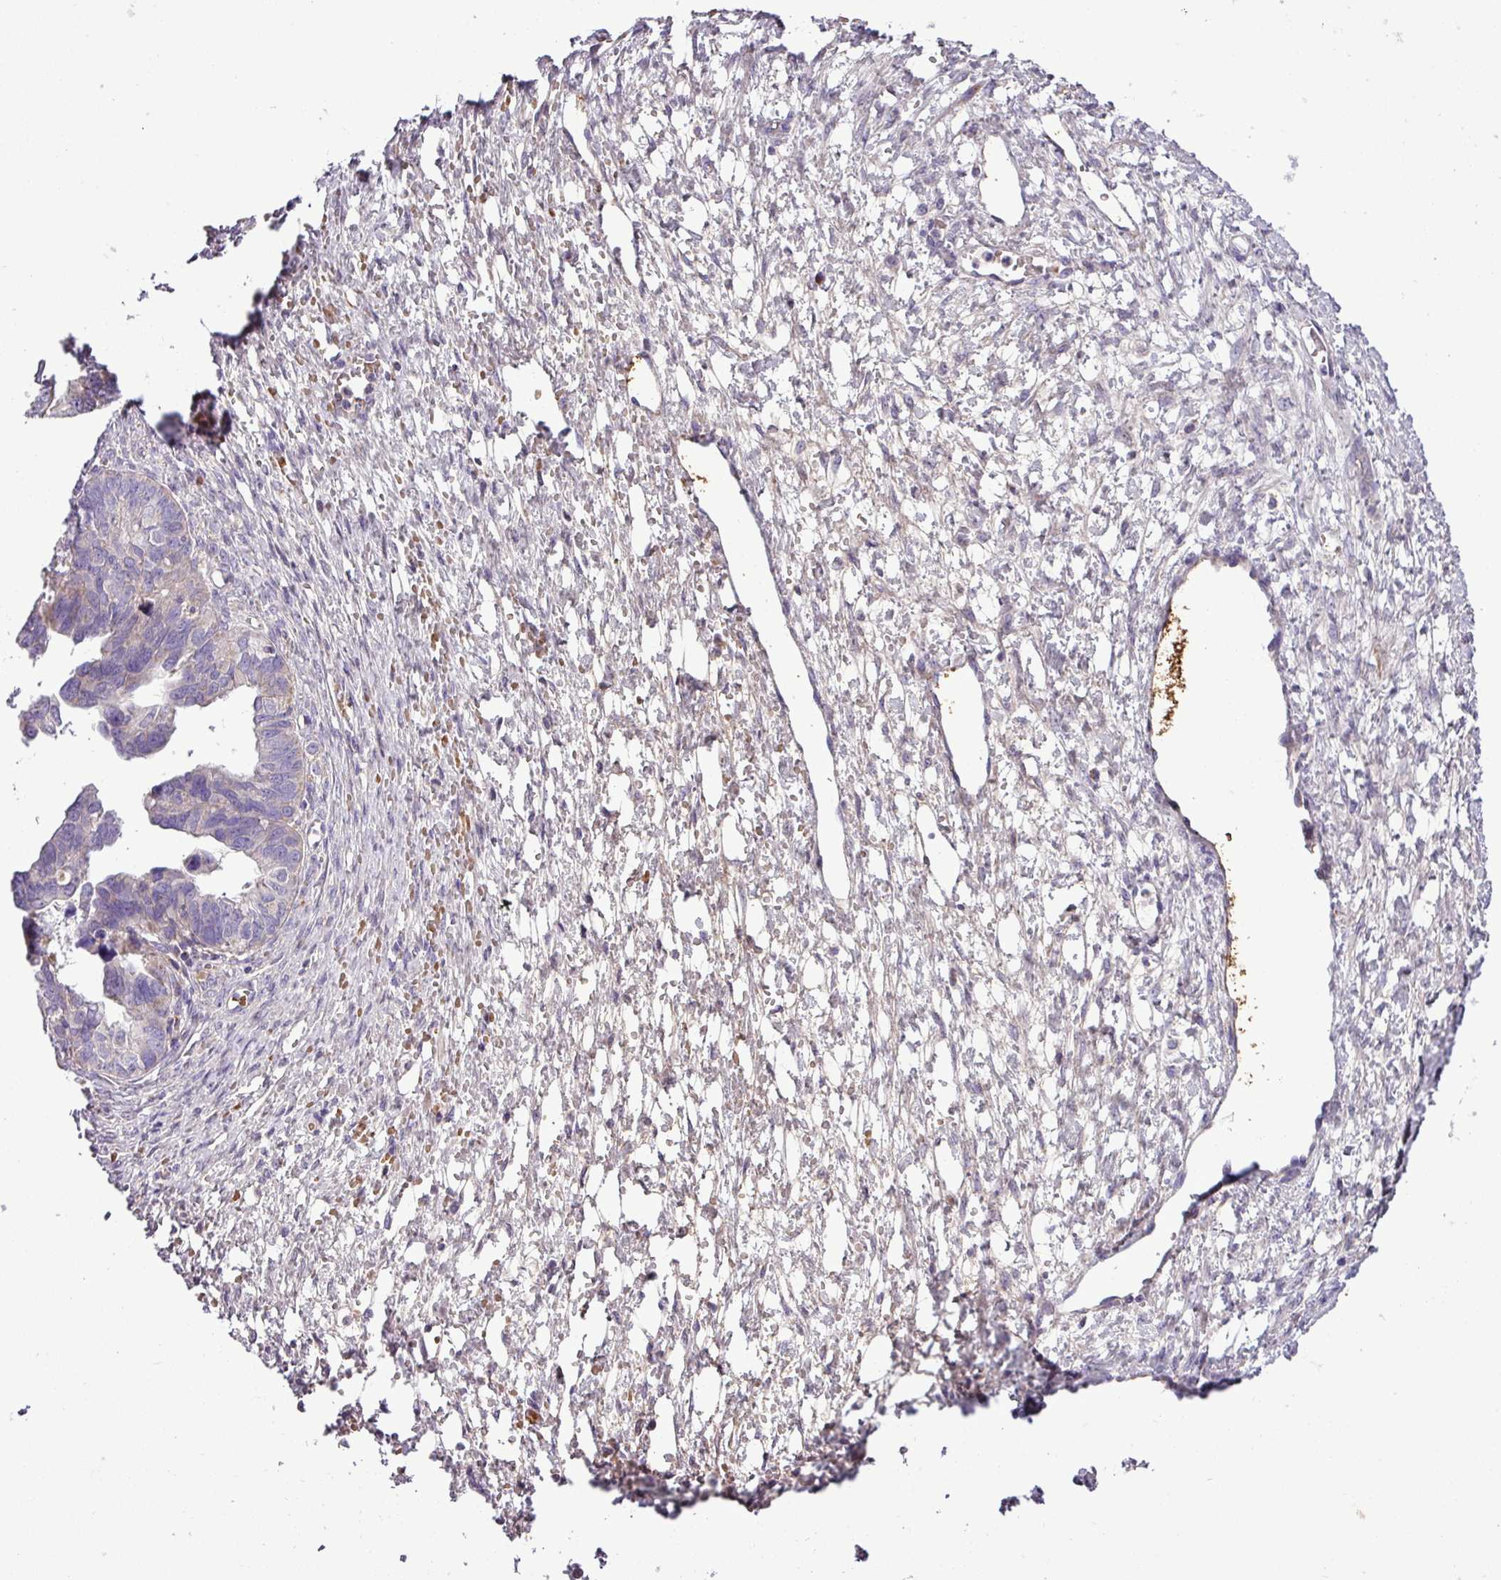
{"staining": {"intensity": "negative", "quantity": "none", "location": "none"}, "tissue": "ovarian cancer", "cell_type": "Tumor cells", "image_type": "cancer", "snomed": [{"axis": "morphology", "description": "Cystadenocarcinoma, serous, NOS"}, {"axis": "topography", "description": "Ovary"}], "caption": "Immunohistochemistry (IHC) of ovarian cancer (serous cystadenocarcinoma) demonstrates no positivity in tumor cells.", "gene": "FAM183A", "patient": {"sex": "female", "age": 64}}